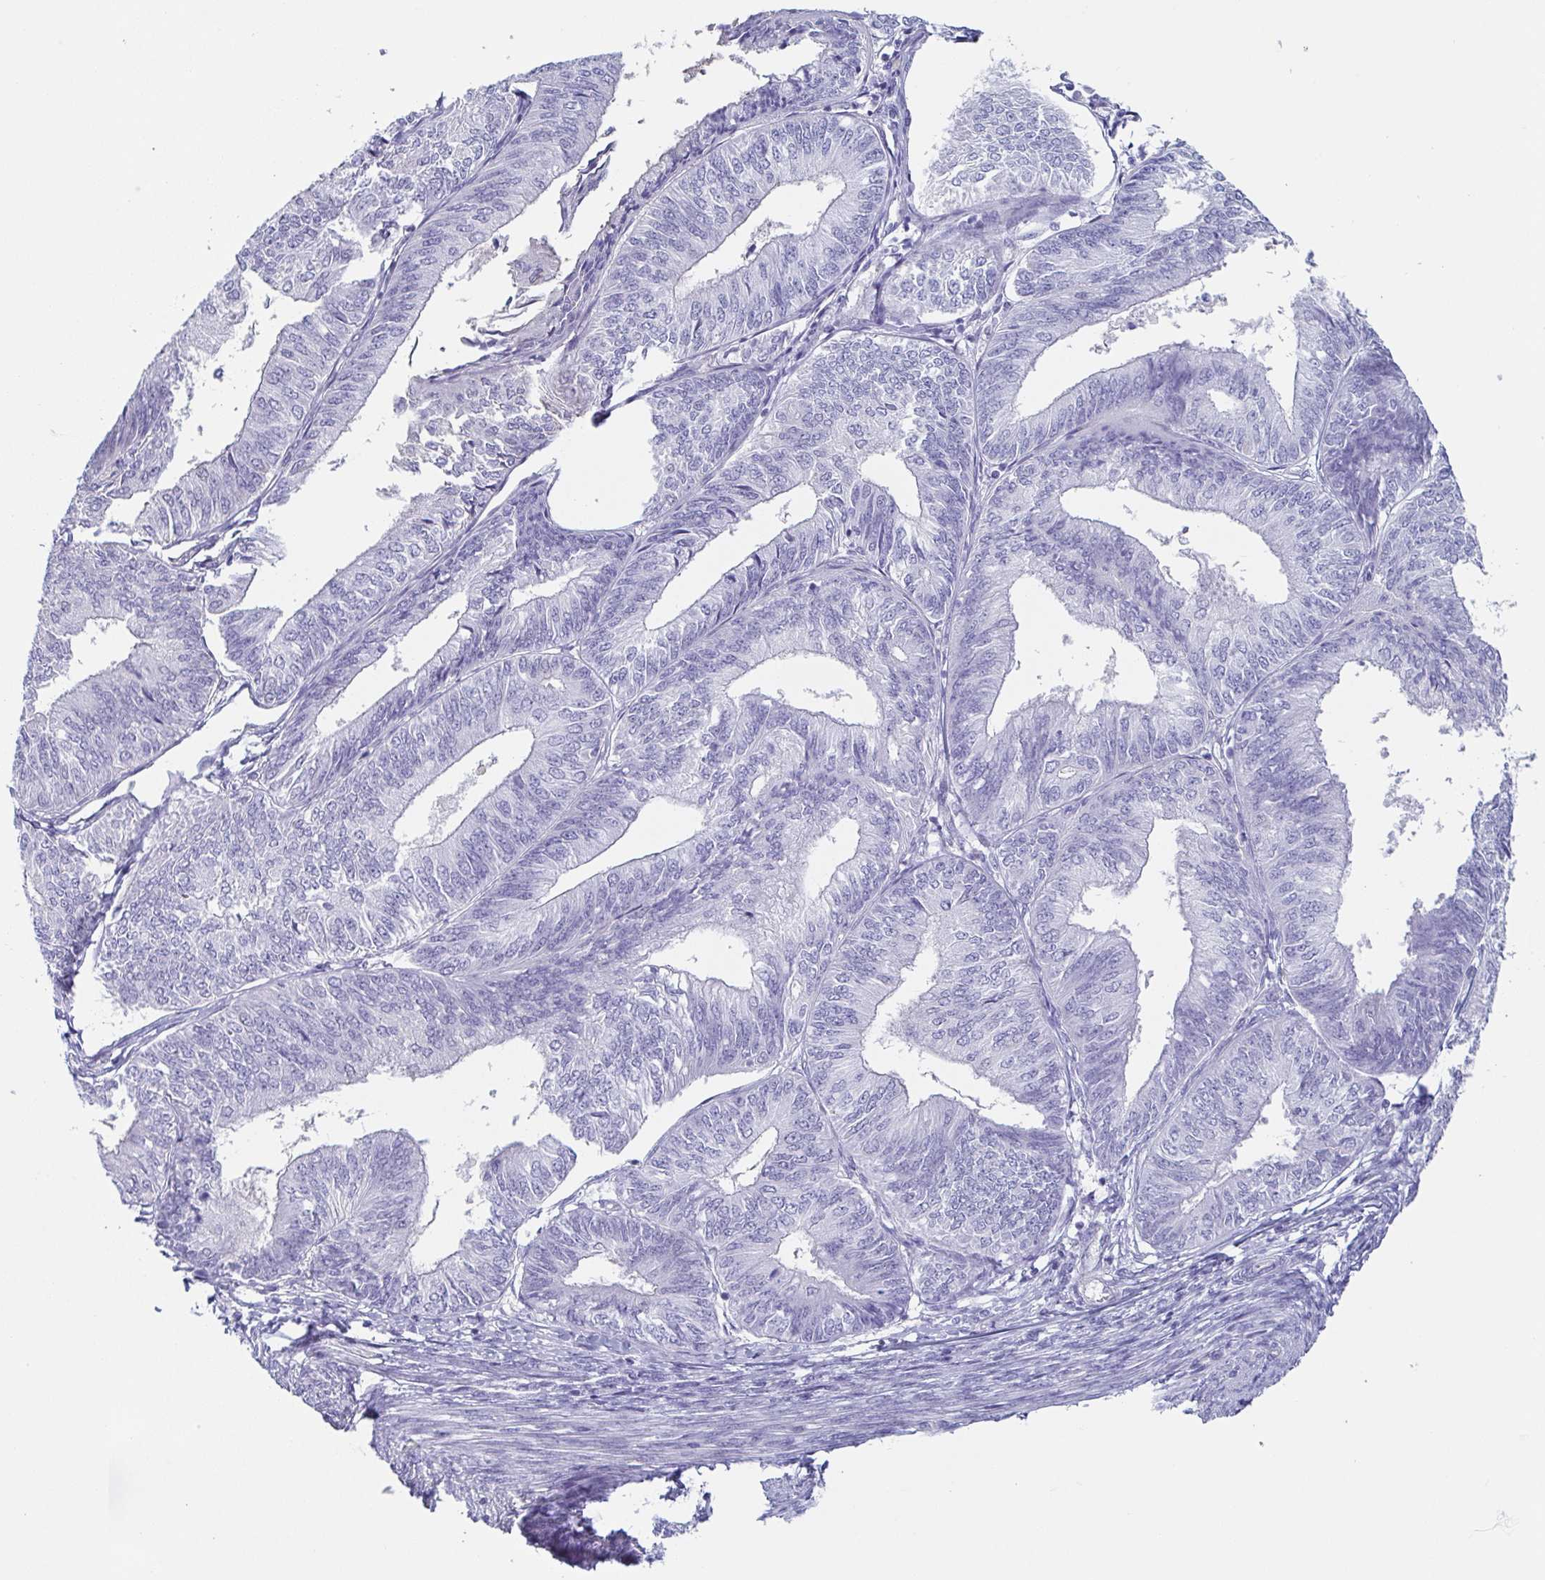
{"staining": {"intensity": "negative", "quantity": "none", "location": "none"}, "tissue": "endometrial cancer", "cell_type": "Tumor cells", "image_type": "cancer", "snomed": [{"axis": "morphology", "description": "Adenocarcinoma, NOS"}, {"axis": "topography", "description": "Endometrium"}], "caption": "Immunohistochemistry of human endometrial cancer (adenocarcinoma) displays no staining in tumor cells.", "gene": "PRR4", "patient": {"sex": "female", "age": 58}}